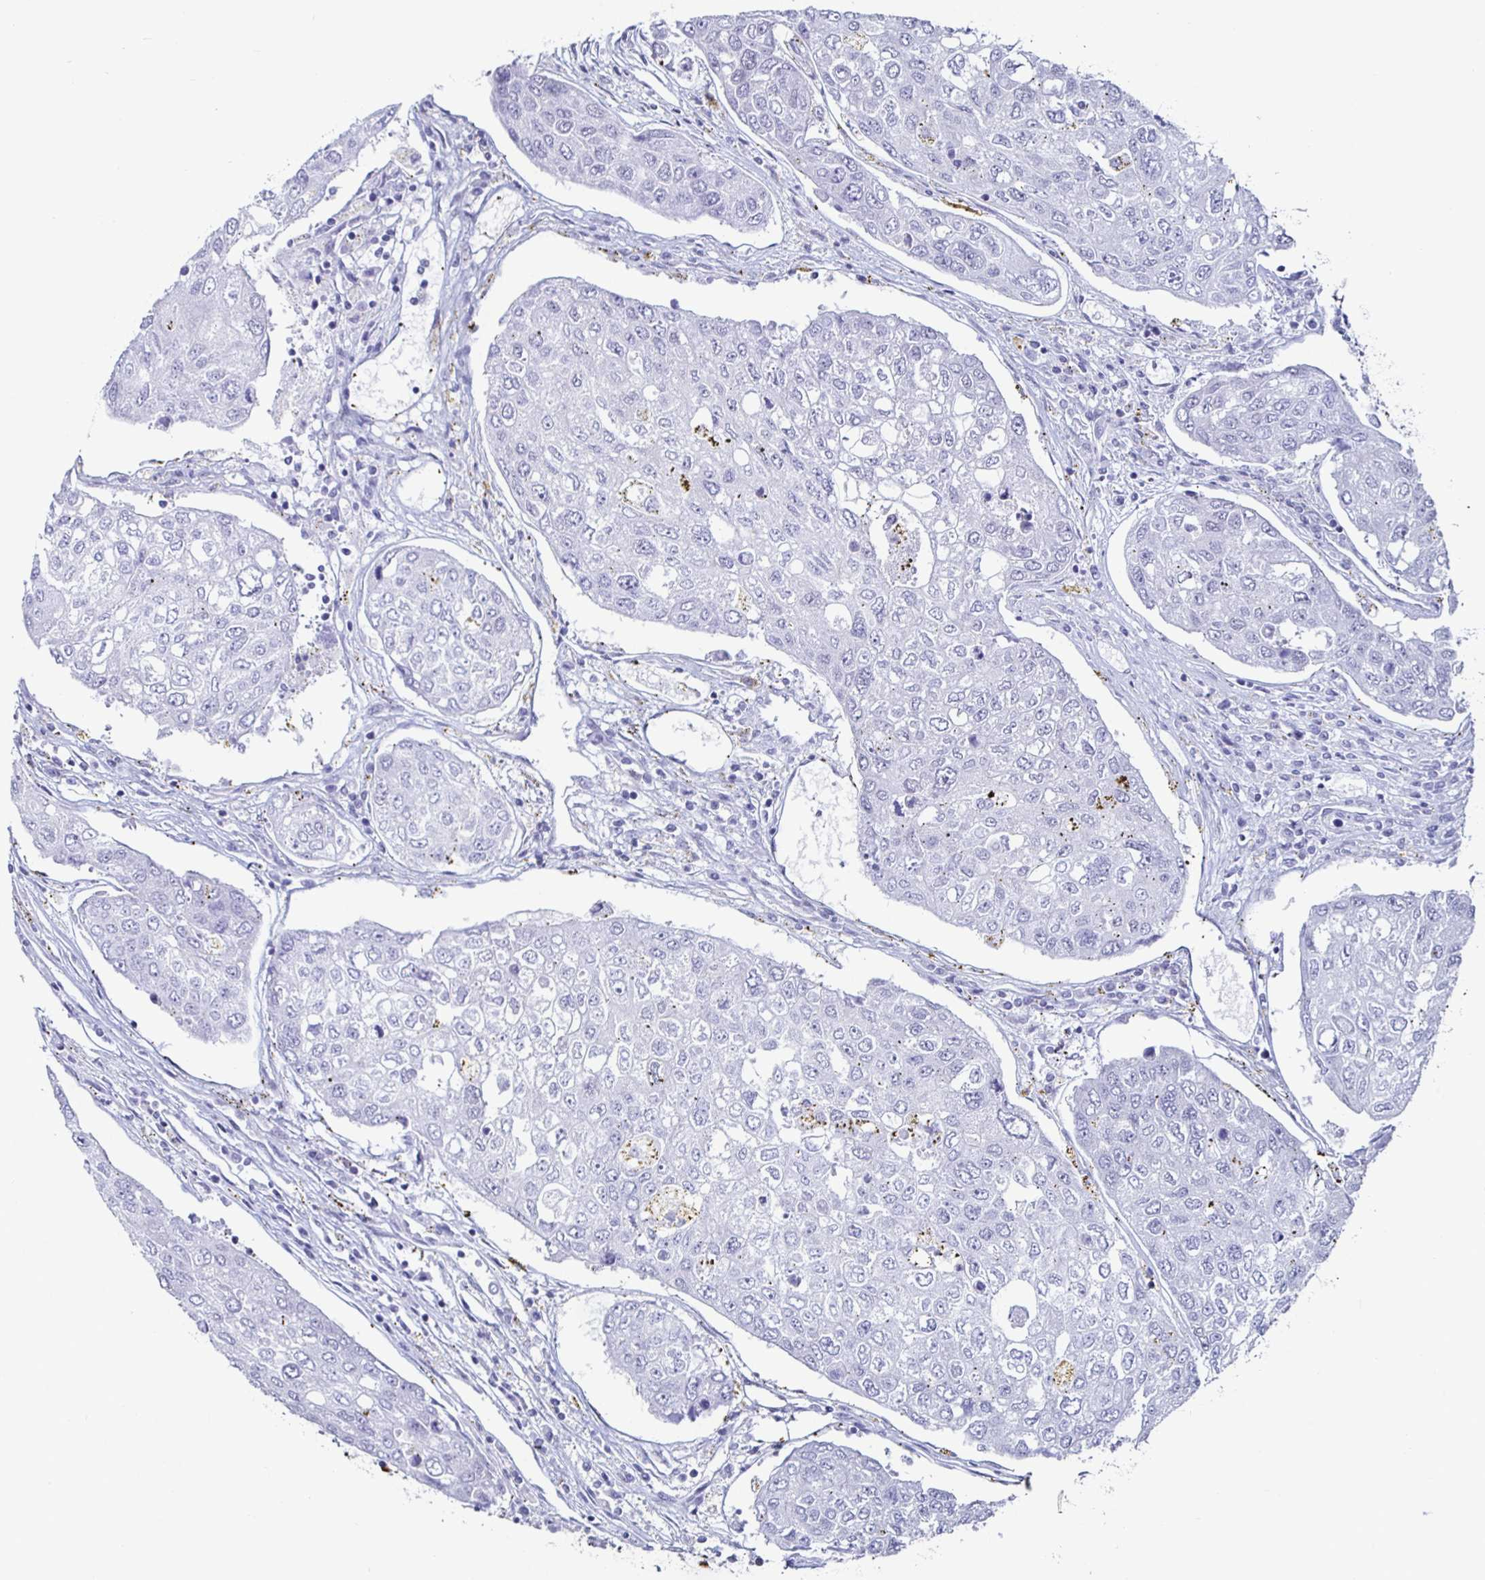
{"staining": {"intensity": "negative", "quantity": "none", "location": "none"}, "tissue": "urothelial cancer", "cell_type": "Tumor cells", "image_type": "cancer", "snomed": [{"axis": "morphology", "description": "Urothelial carcinoma, High grade"}, {"axis": "topography", "description": "Lymph node"}, {"axis": "topography", "description": "Urinary bladder"}], "caption": "Immunohistochemistry of human high-grade urothelial carcinoma displays no staining in tumor cells. (DAB (3,3'-diaminobenzidine) immunohistochemistry visualized using brightfield microscopy, high magnification).", "gene": "DDX39B", "patient": {"sex": "male", "age": 51}}